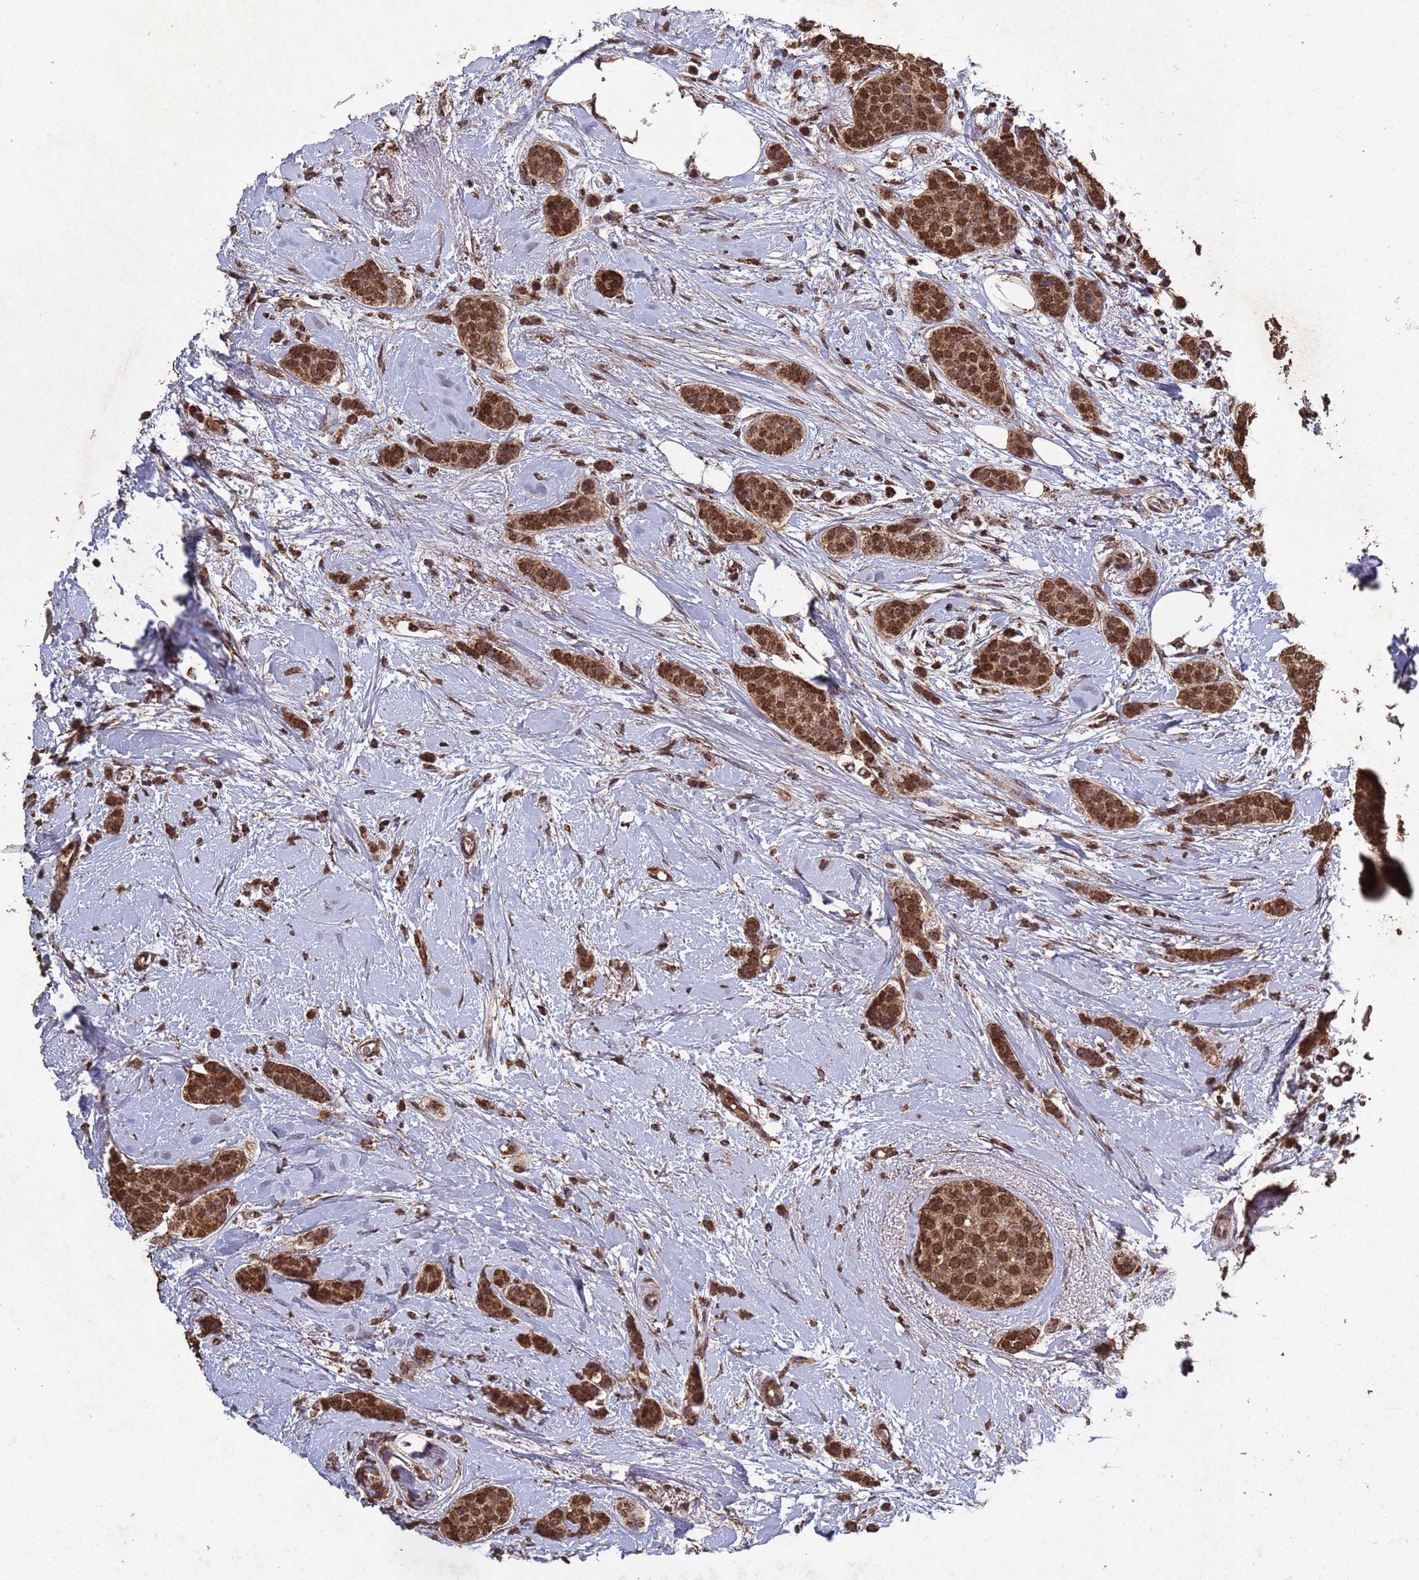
{"staining": {"intensity": "strong", "quantity": ">75%", "location": "cytoplasmic/membranous,nuclear"}, "tissue": "breast cancer", "cell_type": "Tumor cells", "image_type": "cancer", "snomed": [{"axis": "morphology", "description": "Duct carcinoma"}, {"axis": "topography", "description": "Breast"}], "caption": "Strong cytoplasmic/membranous and nuclear protein expression is seen in about >75% of tumor cells in breast intraductal carcinoma.", "gene": "HDAC10", "patient": {"sex": "female", "age": 72}}